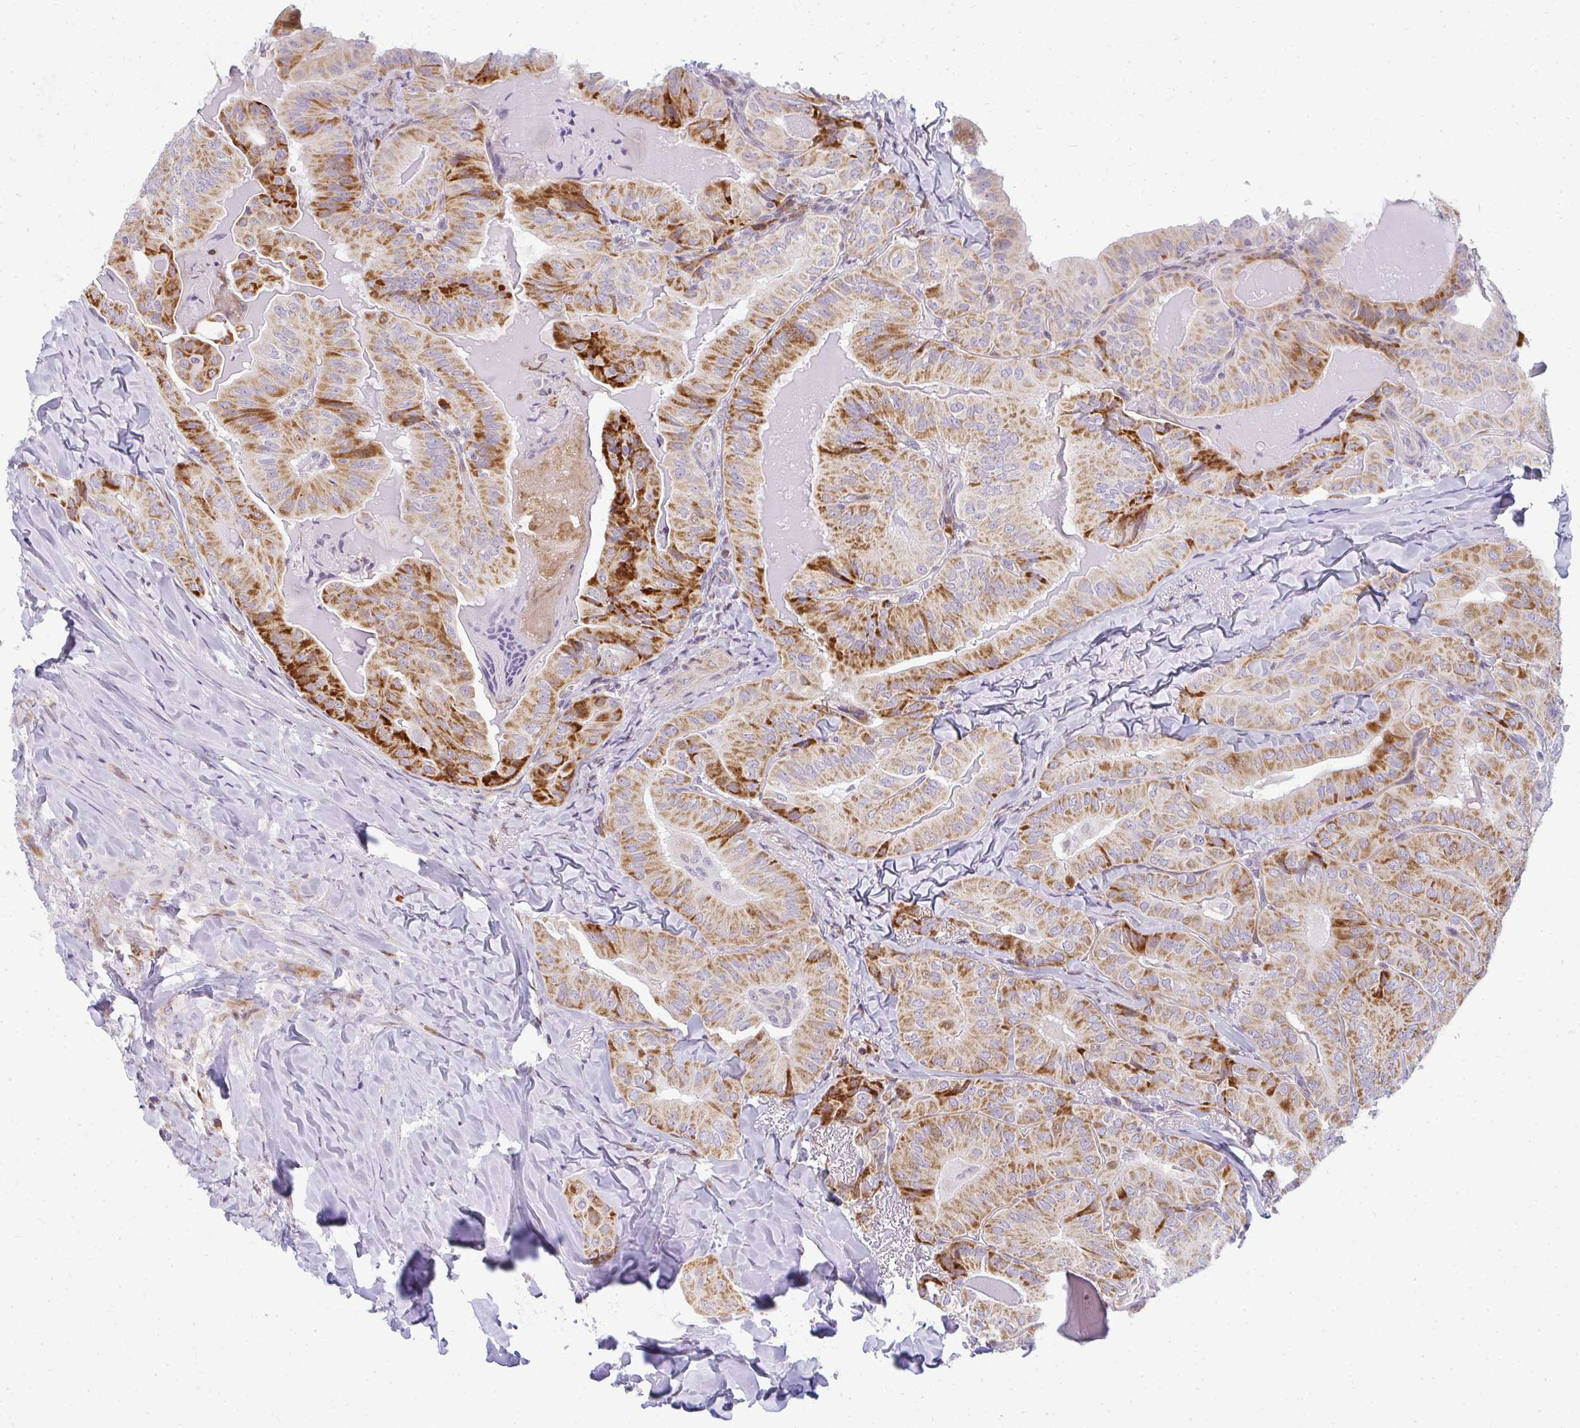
{"staining": {"intensity": "strong", "quantity": ">75%", "location": "cytoplasmic/membranous"}, "tissue": "thyroid cancer", "cell_type": "Tumor cells", "image_type": "cancer", "snomed": [{"axis": "morphology", "description": "Papillary adenocarcinoma, NOS"}, {"axis": "topography", "description": "Thyroid gland"}], "caption": "Strong cytoplasmic/membranous positivity is appreciated in about >75% of tumor cells in papillary adenocarcinoma (thyroid). The protein of interest is shown in brown color, while the nuclei are stained blue.", "gene": "PLA2G5", "patient": {"sex": "female", "age": 68}}